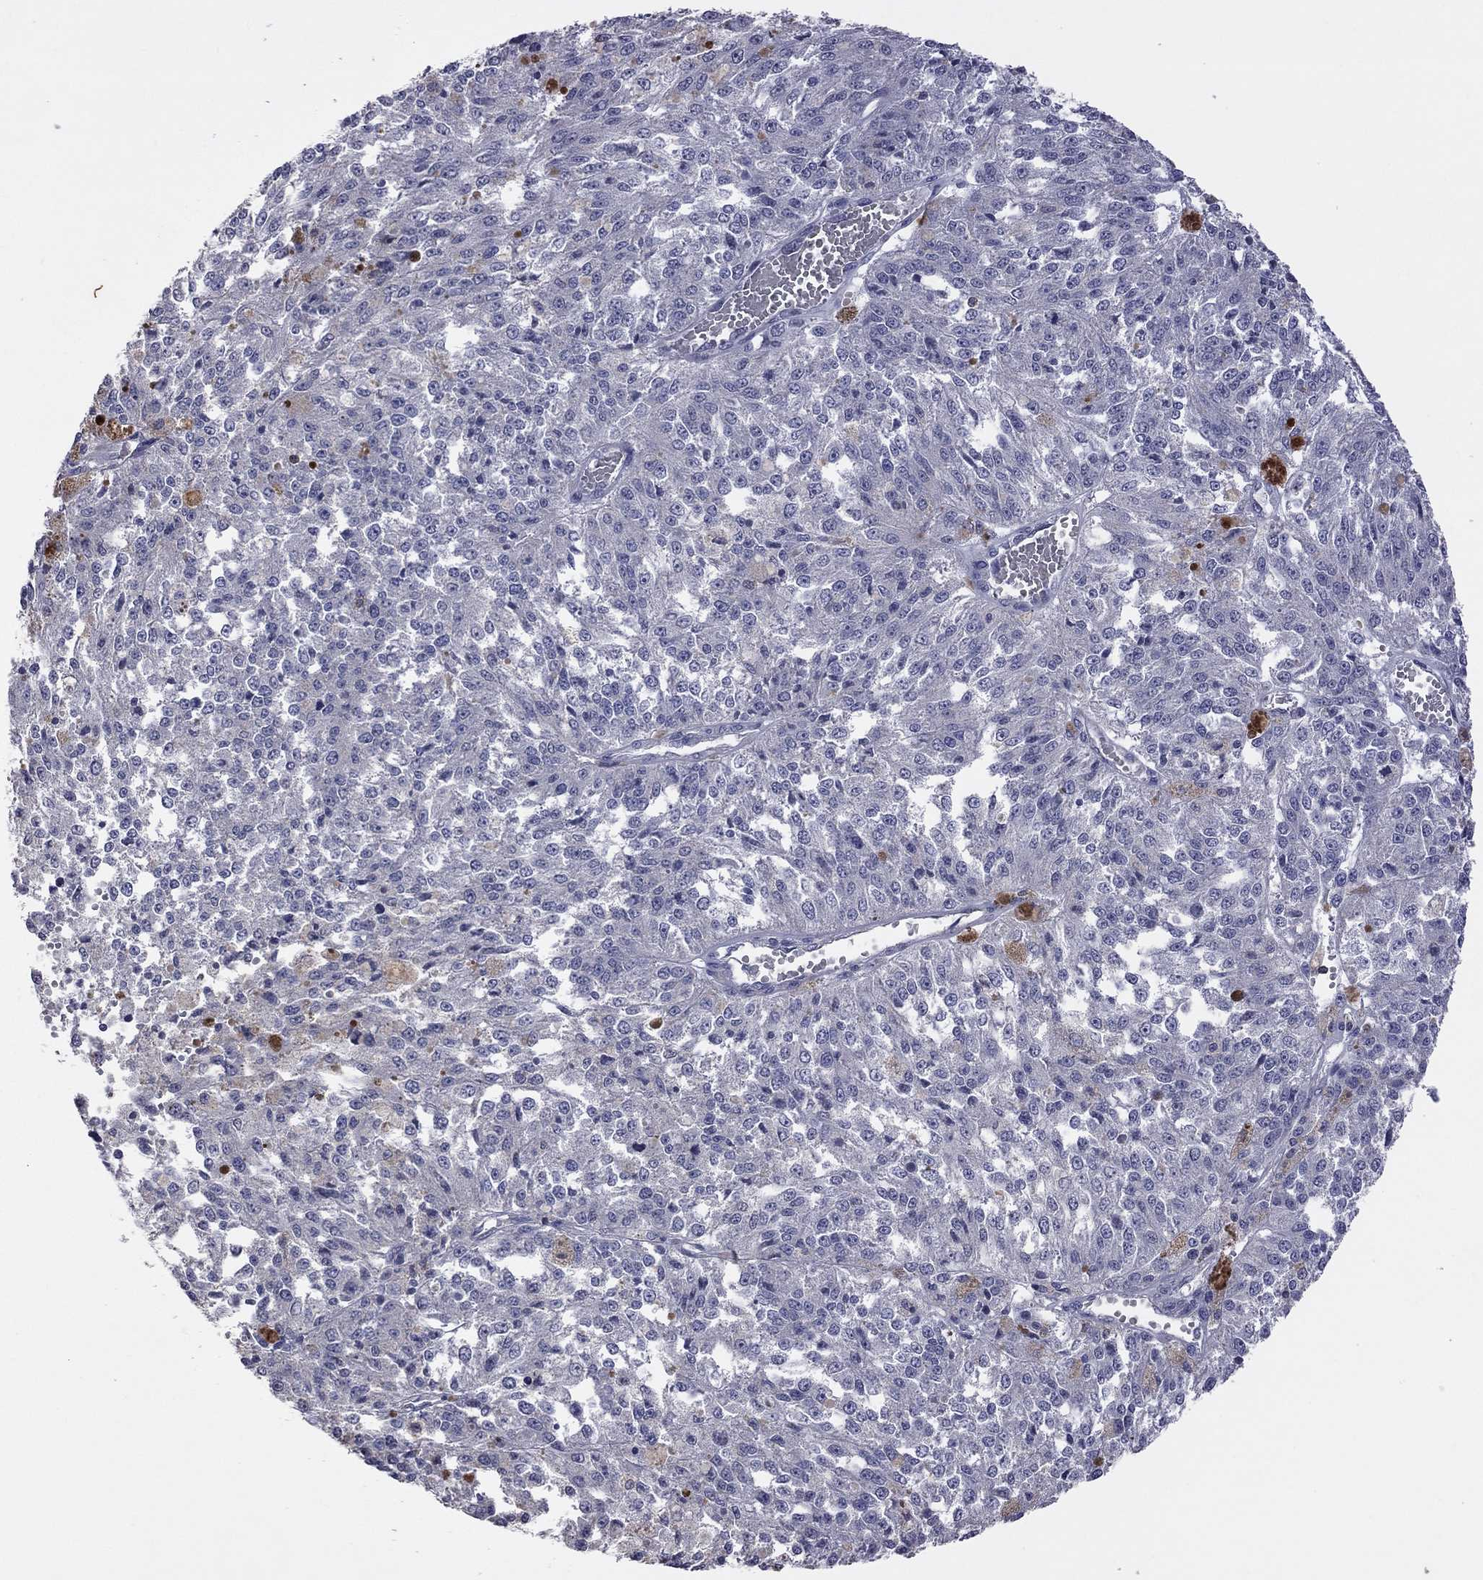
{"staining": {"intensity": "negative", "quantity": "none", "location": "none"}, "tissue": "melanoma", "cell_type": "Tumor cells", "image_type": "cancer", "snomed": [{"axis": "morphology", "description": "Malignant melanoma, Metastatic site"}, {"axis": "topography", "description": "Lymph node"}], "caption": "Melanoma was stained to show a protein in brown. There is no significant positivity in tumor cells.", "gene": "IPCEF1", "patient": {"sex": "female", "age": 64}}